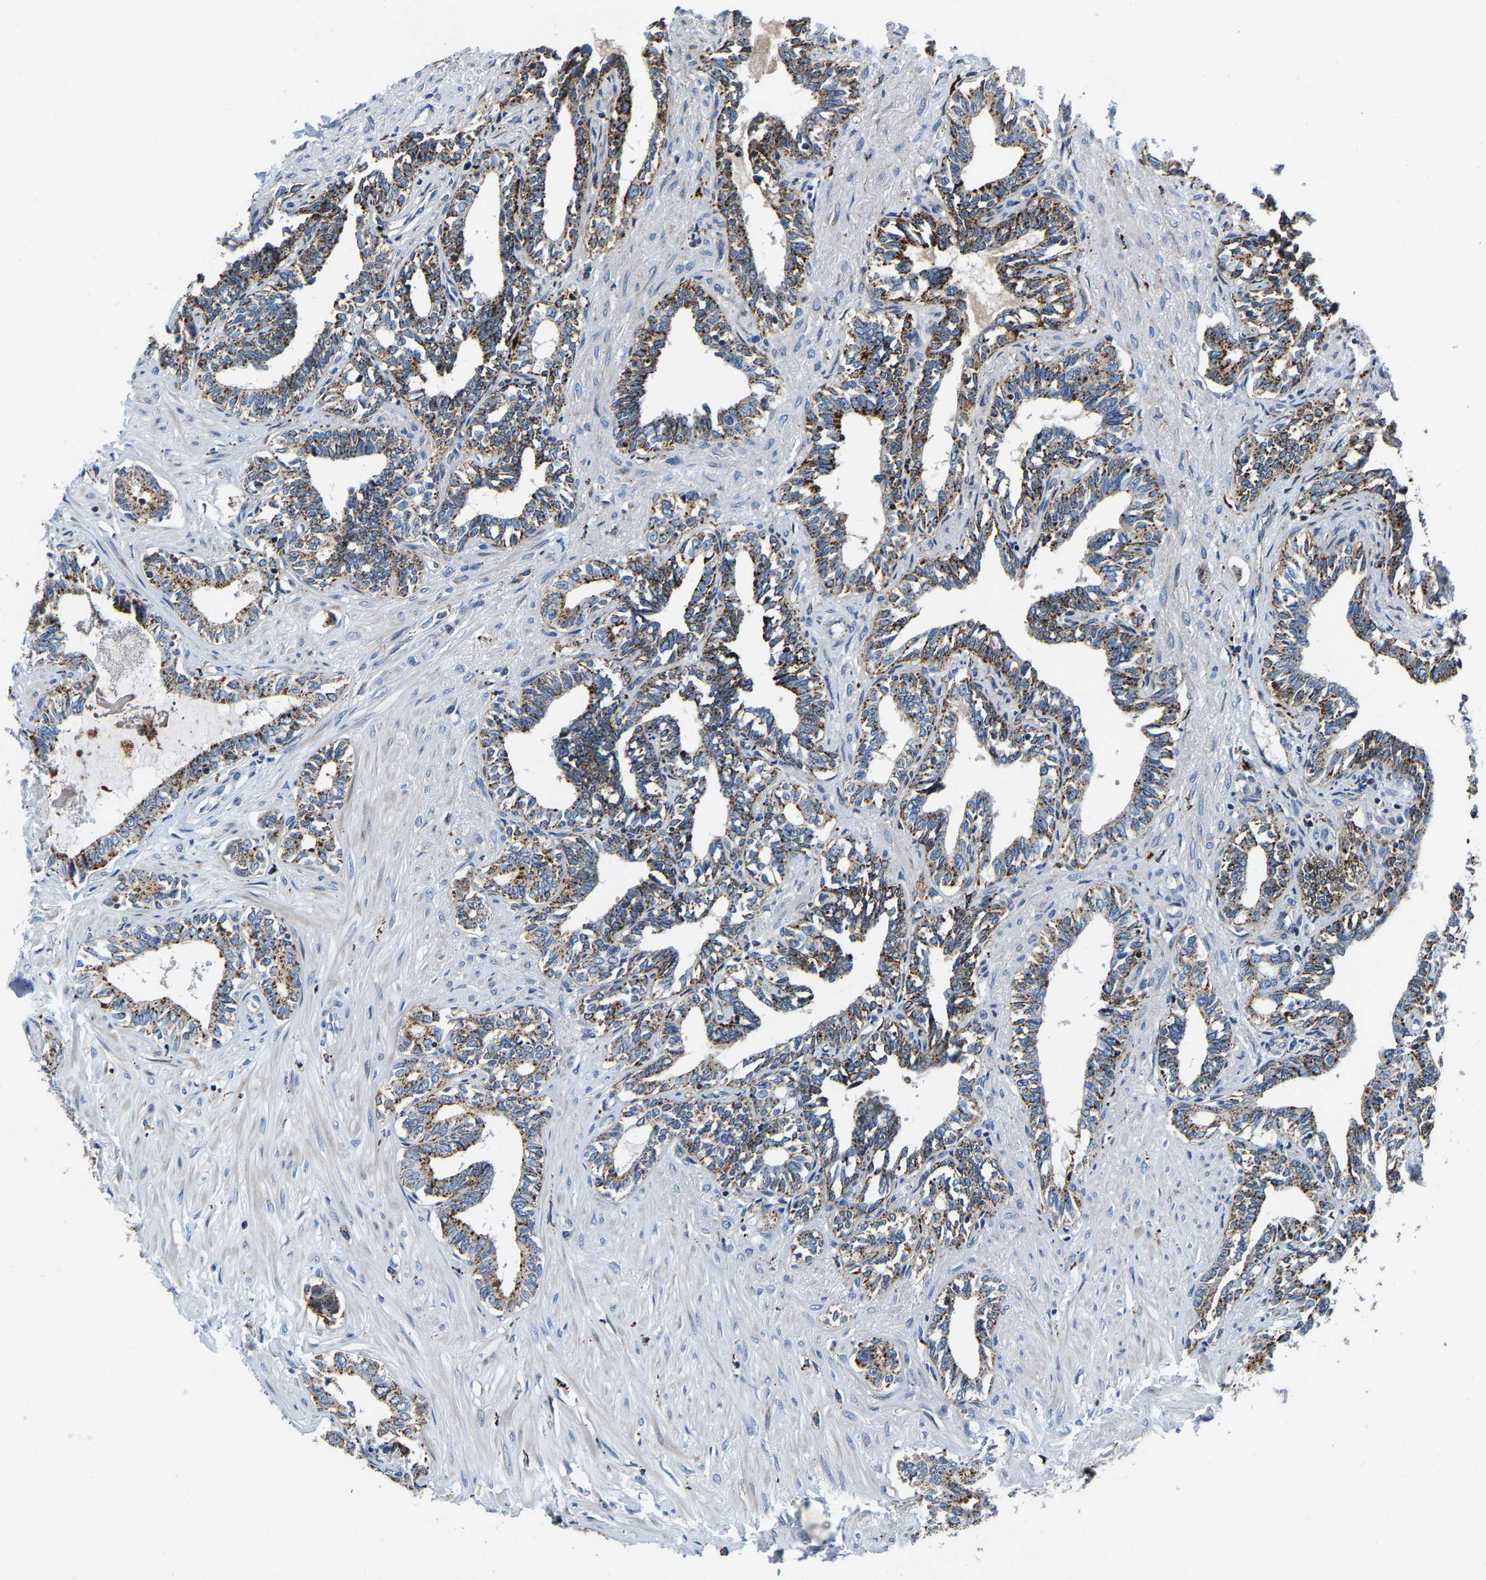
{"staining": {"intensity": "moderate", "quantity": ">75%", "location": "cytoplasmic/membranous"}, "tissue": "seminal vesicle", "cell_type": "Glandular cells", "image_type": "normal", "snomed": [{"axis": "morphology", "description": "Normal tissue, NOS"}, {"axis": "morphology", "description": "Adenocarcinoma, High grade"}, {"axis": "topography", "description": "Prostate"}, {"axis": "topography", "description": "Seminal veicle"}], "caption": "Immunohistochemistry (IHC) micrograph of benign seminal vesicle: seminal vesicle stained using IHC displays medium levels of moderate protein expression localized specifically in the cytoplasmic/membranous of glandular cells, appearing as a cytoplasmic/membranous brown color.", "gene": "DPP7", "patient": {"sex": "male", "age": 55}}